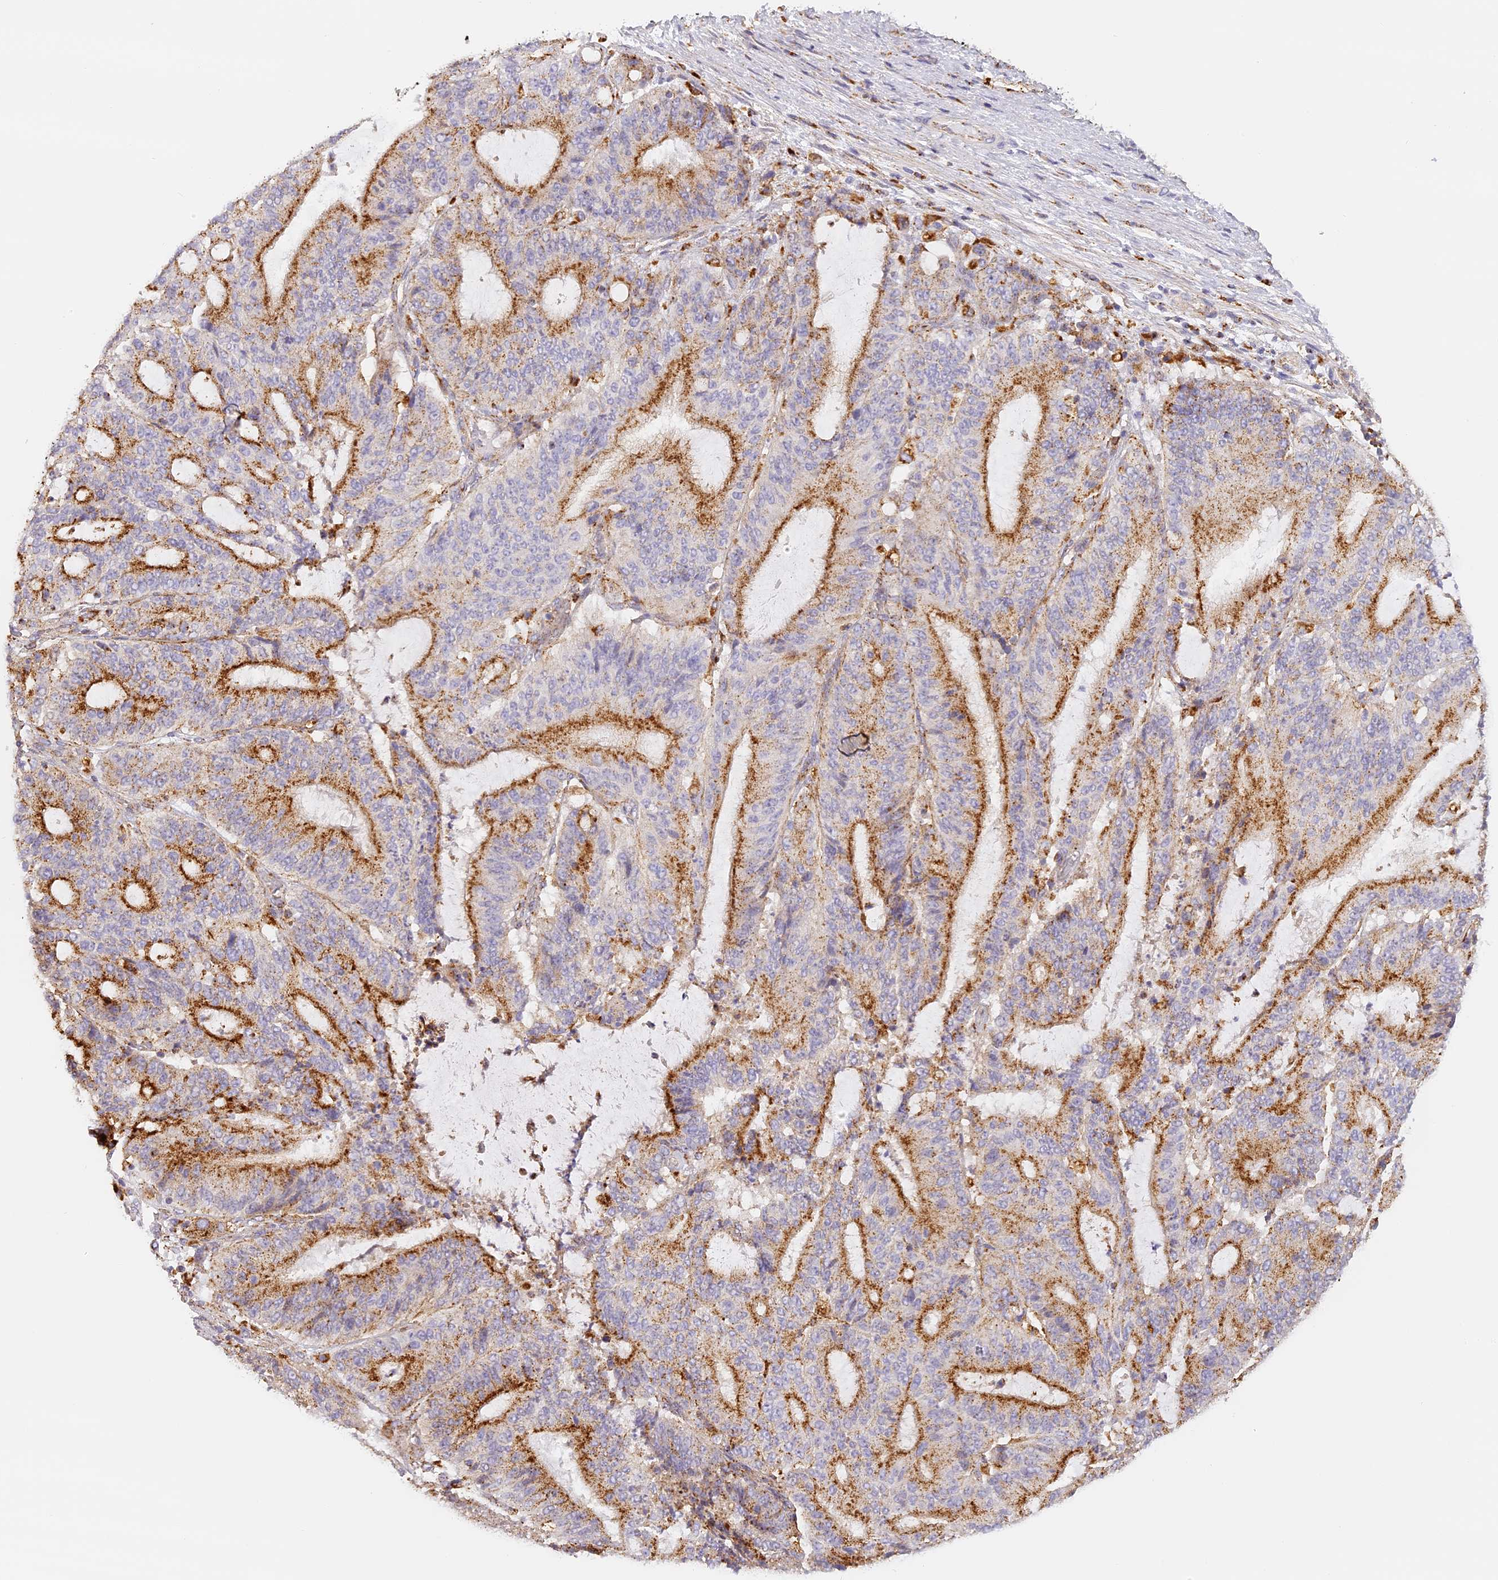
{"staining": {"intensity": "moderate", "quantity": "25%-75%", "location": "cytoplasmic/membranous"}, "tissue": "liver cancer", "cell_type": "Tumor cells", "image_type": "cancer", "snomed": [{"axis": "morphology", "description": "Normal tissue, NOS"}, {"axis": "morphology", "description": "Cholangiocarcinoma"}, {"axis": "topography", "description": "Liver"}, {"axis": "topography", "description": "Peripheral nerve tissue"}], "caption": "Protein expression analysis of liver cancer (cholangiocarcinoma) exhibits moderate cytoplasmic/membranous positivity in about 25%-75% of tumor cells.", "gene": "LAMP2", "patient": {"sex": "female", "age": 73}}